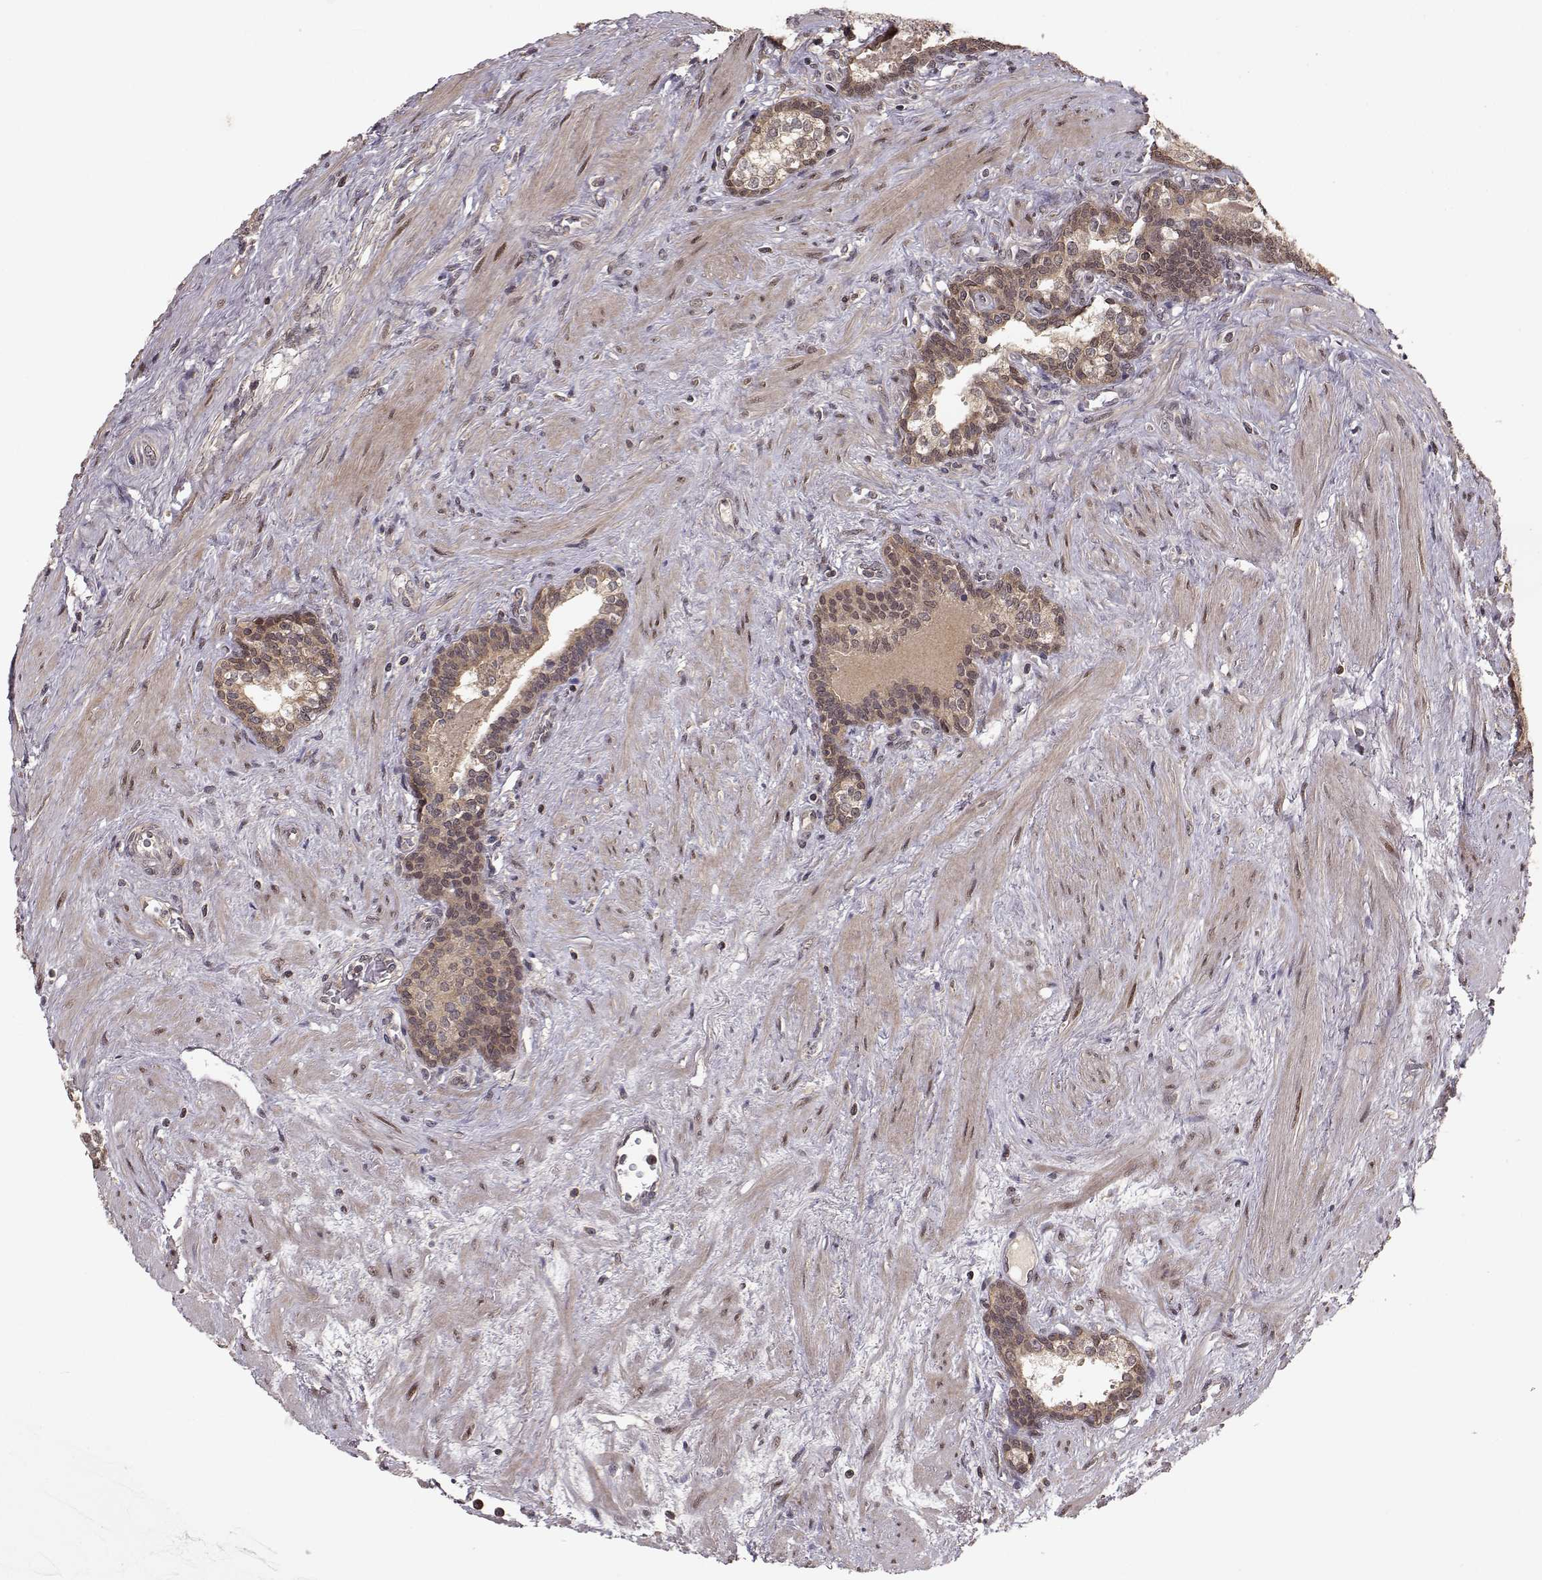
{"staining": {"intensity": "moderate", "quantity": ">75%", "location": "cytoplasmic/membranous"}, "tissue": "prostate cancer", "cell_type": "Tumor cells", "image_type": "cancer", "snomed": [{"axis": "morphology", "description": "Adenocarcinoma, NOS"}, {"axis": "morphology", "description": "Adenocarcinoma, High grade"}, {"axis": "topography", "description": "Prostate"}], "caption": "The immunohistochemical stain highlights moderate cytoplasmic/membranous expression in tumor cells of prostate cancer tissue.", "gene": "PLEKHG3", "patient": {"sex": "male", "age": 61}}